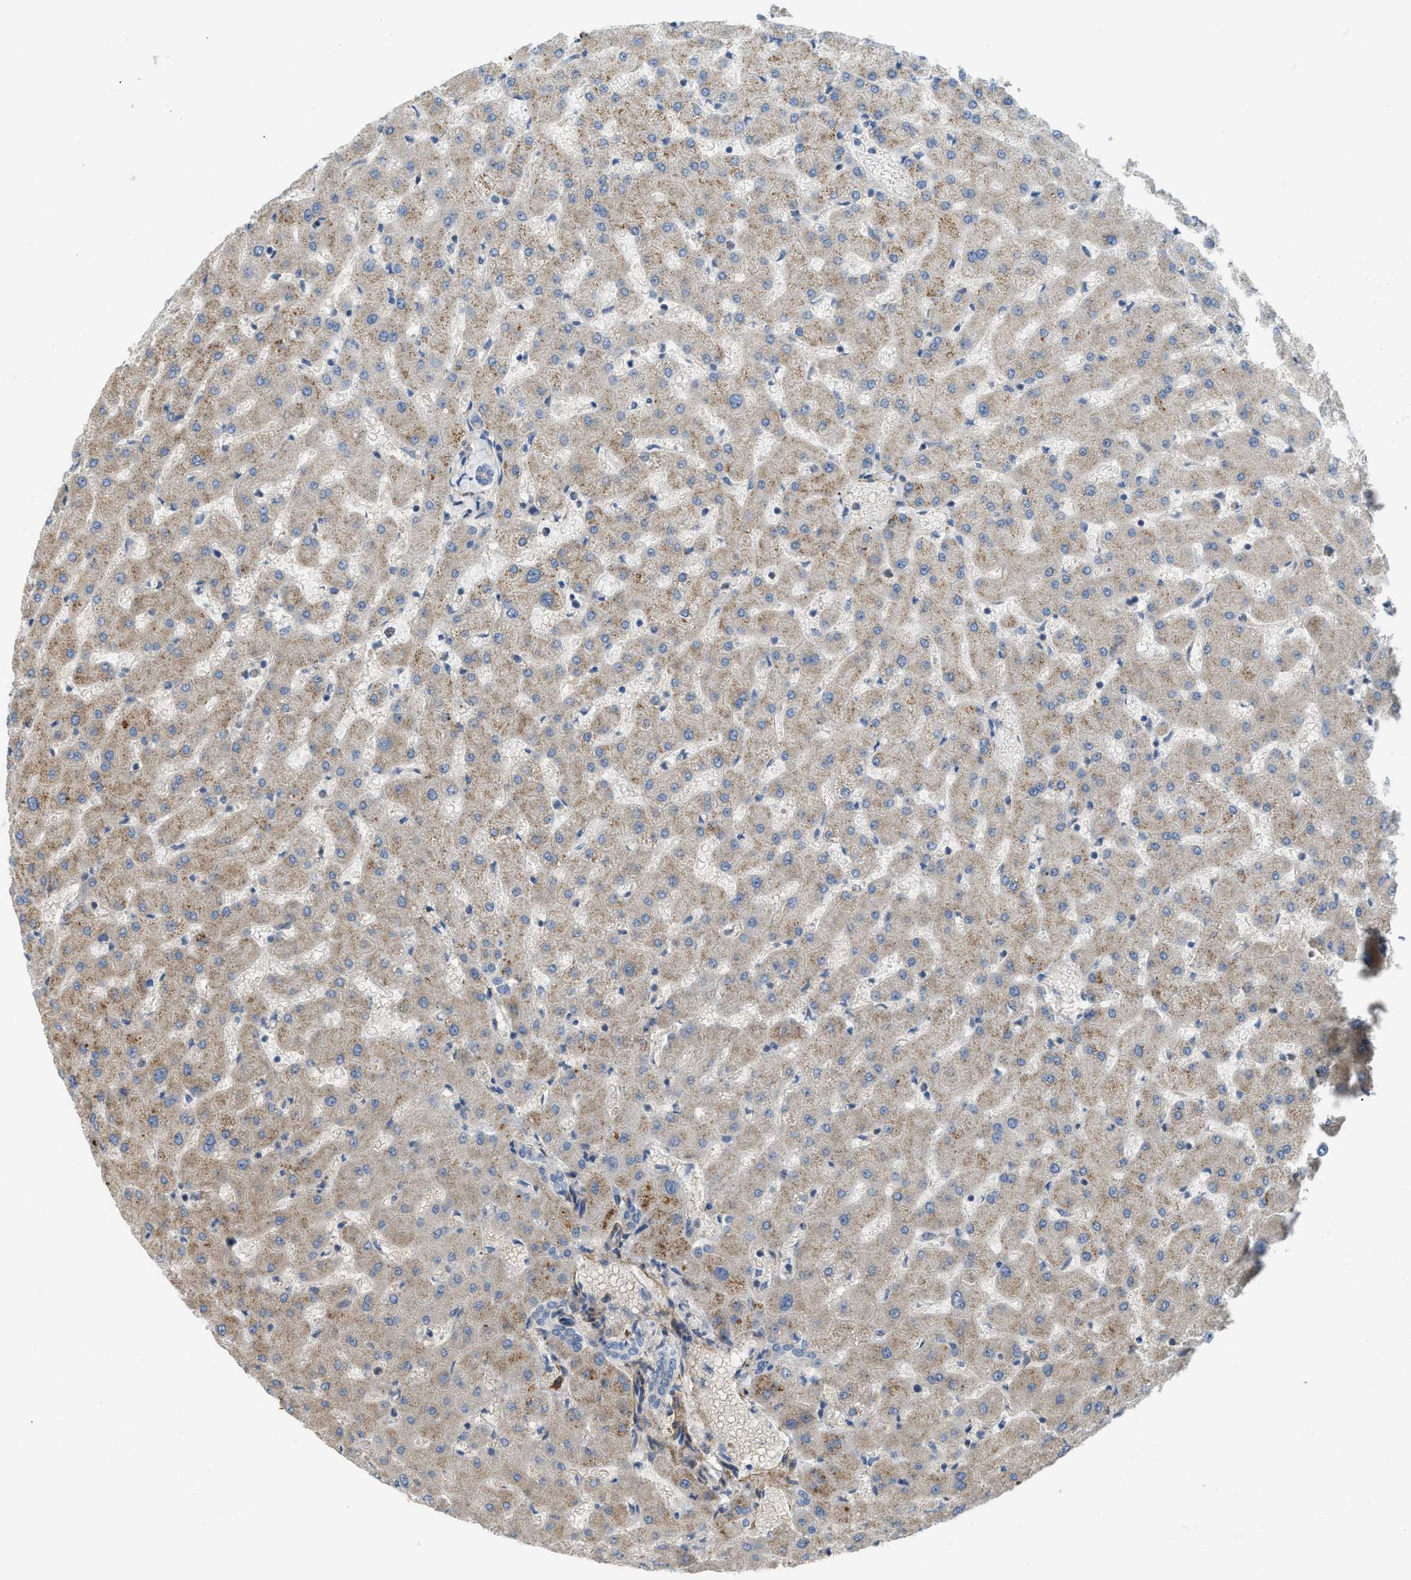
{"staining": {"intensity": "negative", "quantity": "none", "location": "none"}, "tissue": "liver", "cell_type": "Cholangiocytes", "image_type": "normal", "snomed": [{"axis": "morphology", "description": "Normal tissue, NOS"}, {"axis": "topography", "description": "Liver"}], "caption": "Immunohistochemistry histopathology image of benign liver stained for a protein (brown), which demonstrates no staining in cholangiocytes.", "gene": "BMPR1A", "patient": {"sex": "female", "age": 63}}